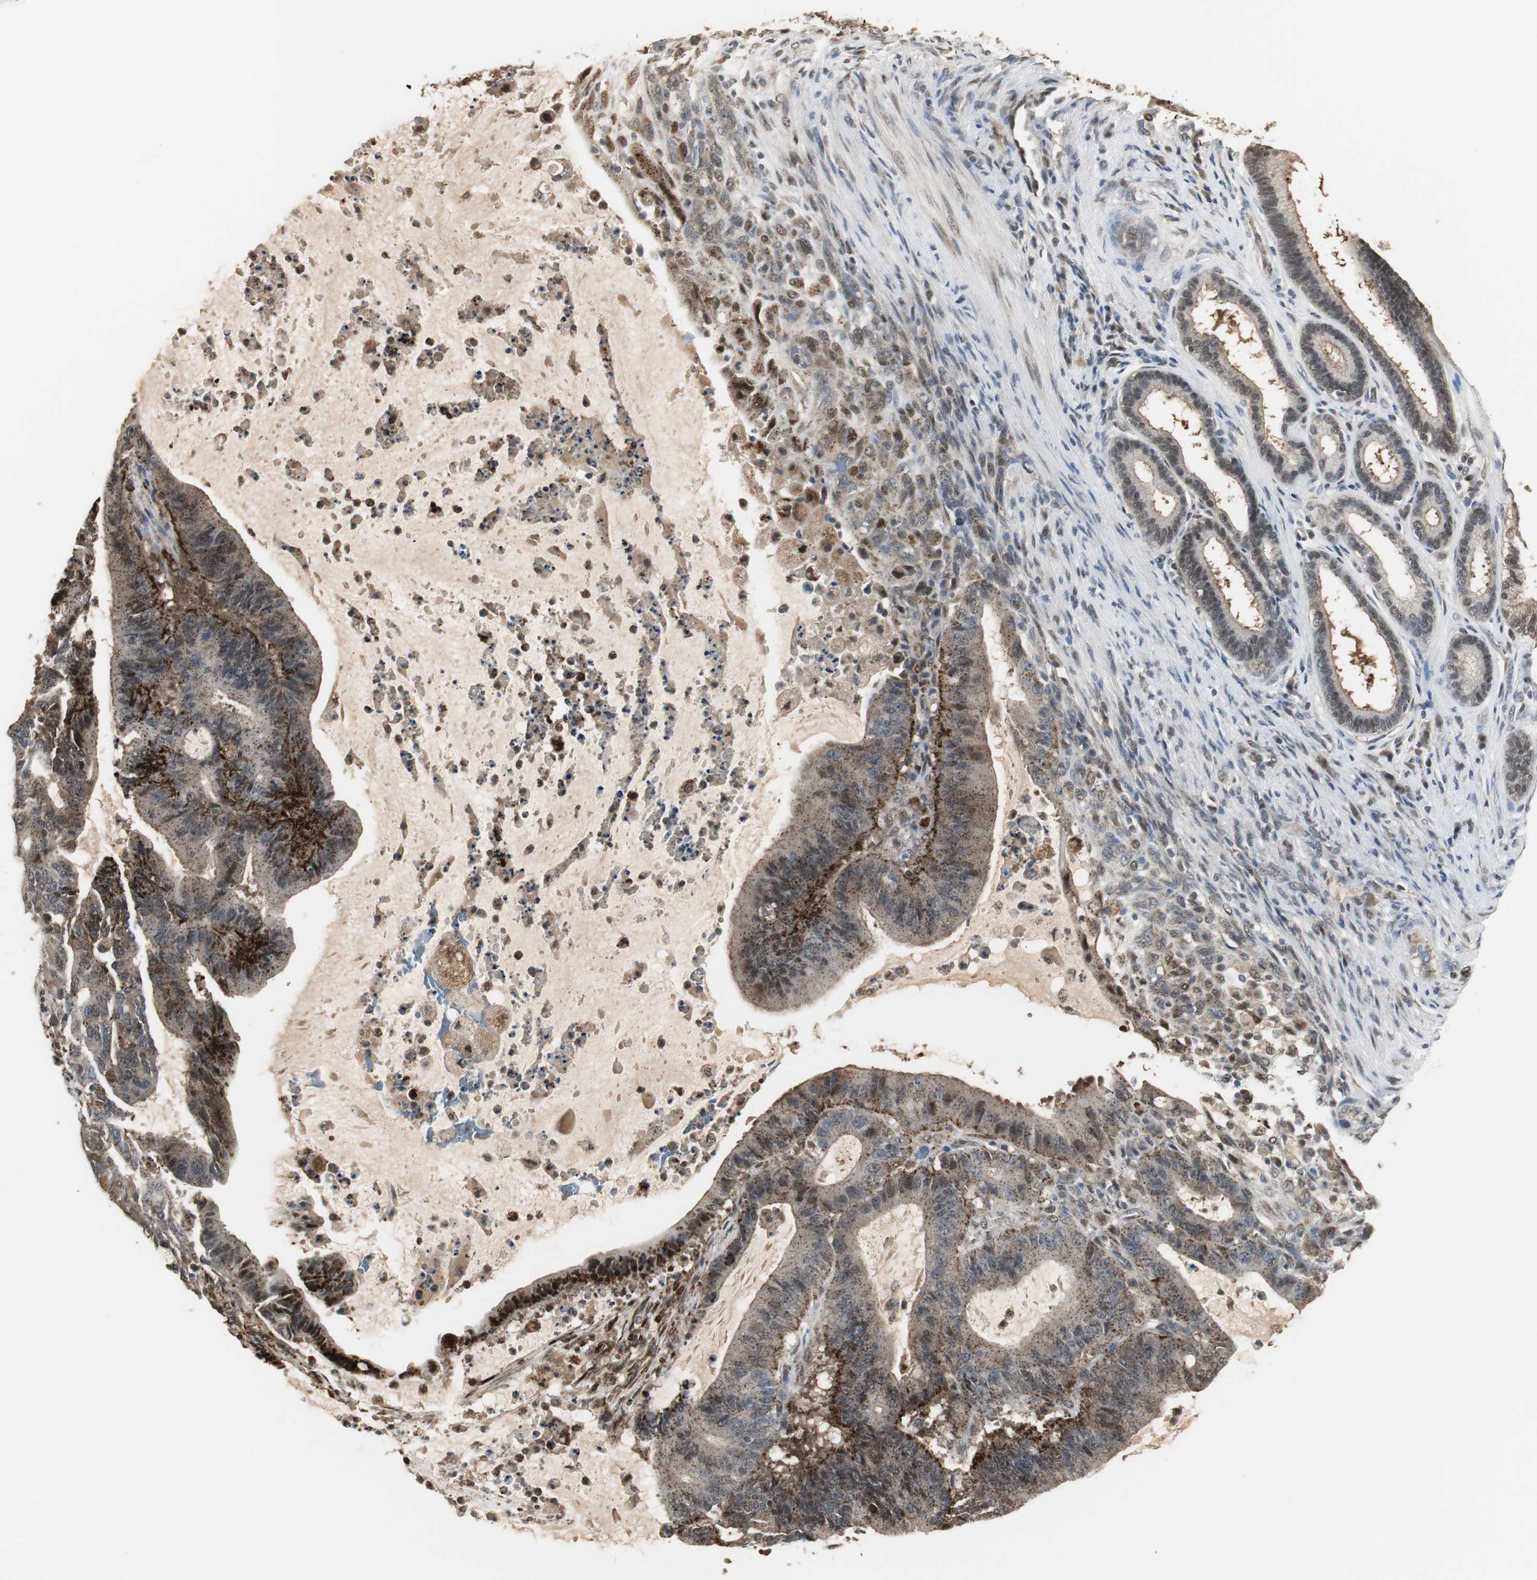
{"staining": {"intensity": "moderate", "quantity": "25%-75%", "location": "cytoplasmic/membranous,nuclear"}, "tissue": "liver cancer", "cell_type": "Tumor cells", "image_type": "cancer", "snomed": [{"axis": "morphology", "description": "Cholangiocarcinoma"}, {"axis": "topography", "description": "Liver"}], "caption": "This photomicrograph demonstrates IHC staining of liver cancer (cholangiocarcinoma), with medium moderate cytoplasmic/membranous and nuclear positivity in about 25%-75% of tumor cells.", "gene": "PLIN3", "patient": {"sex": "female", "age": 73}}